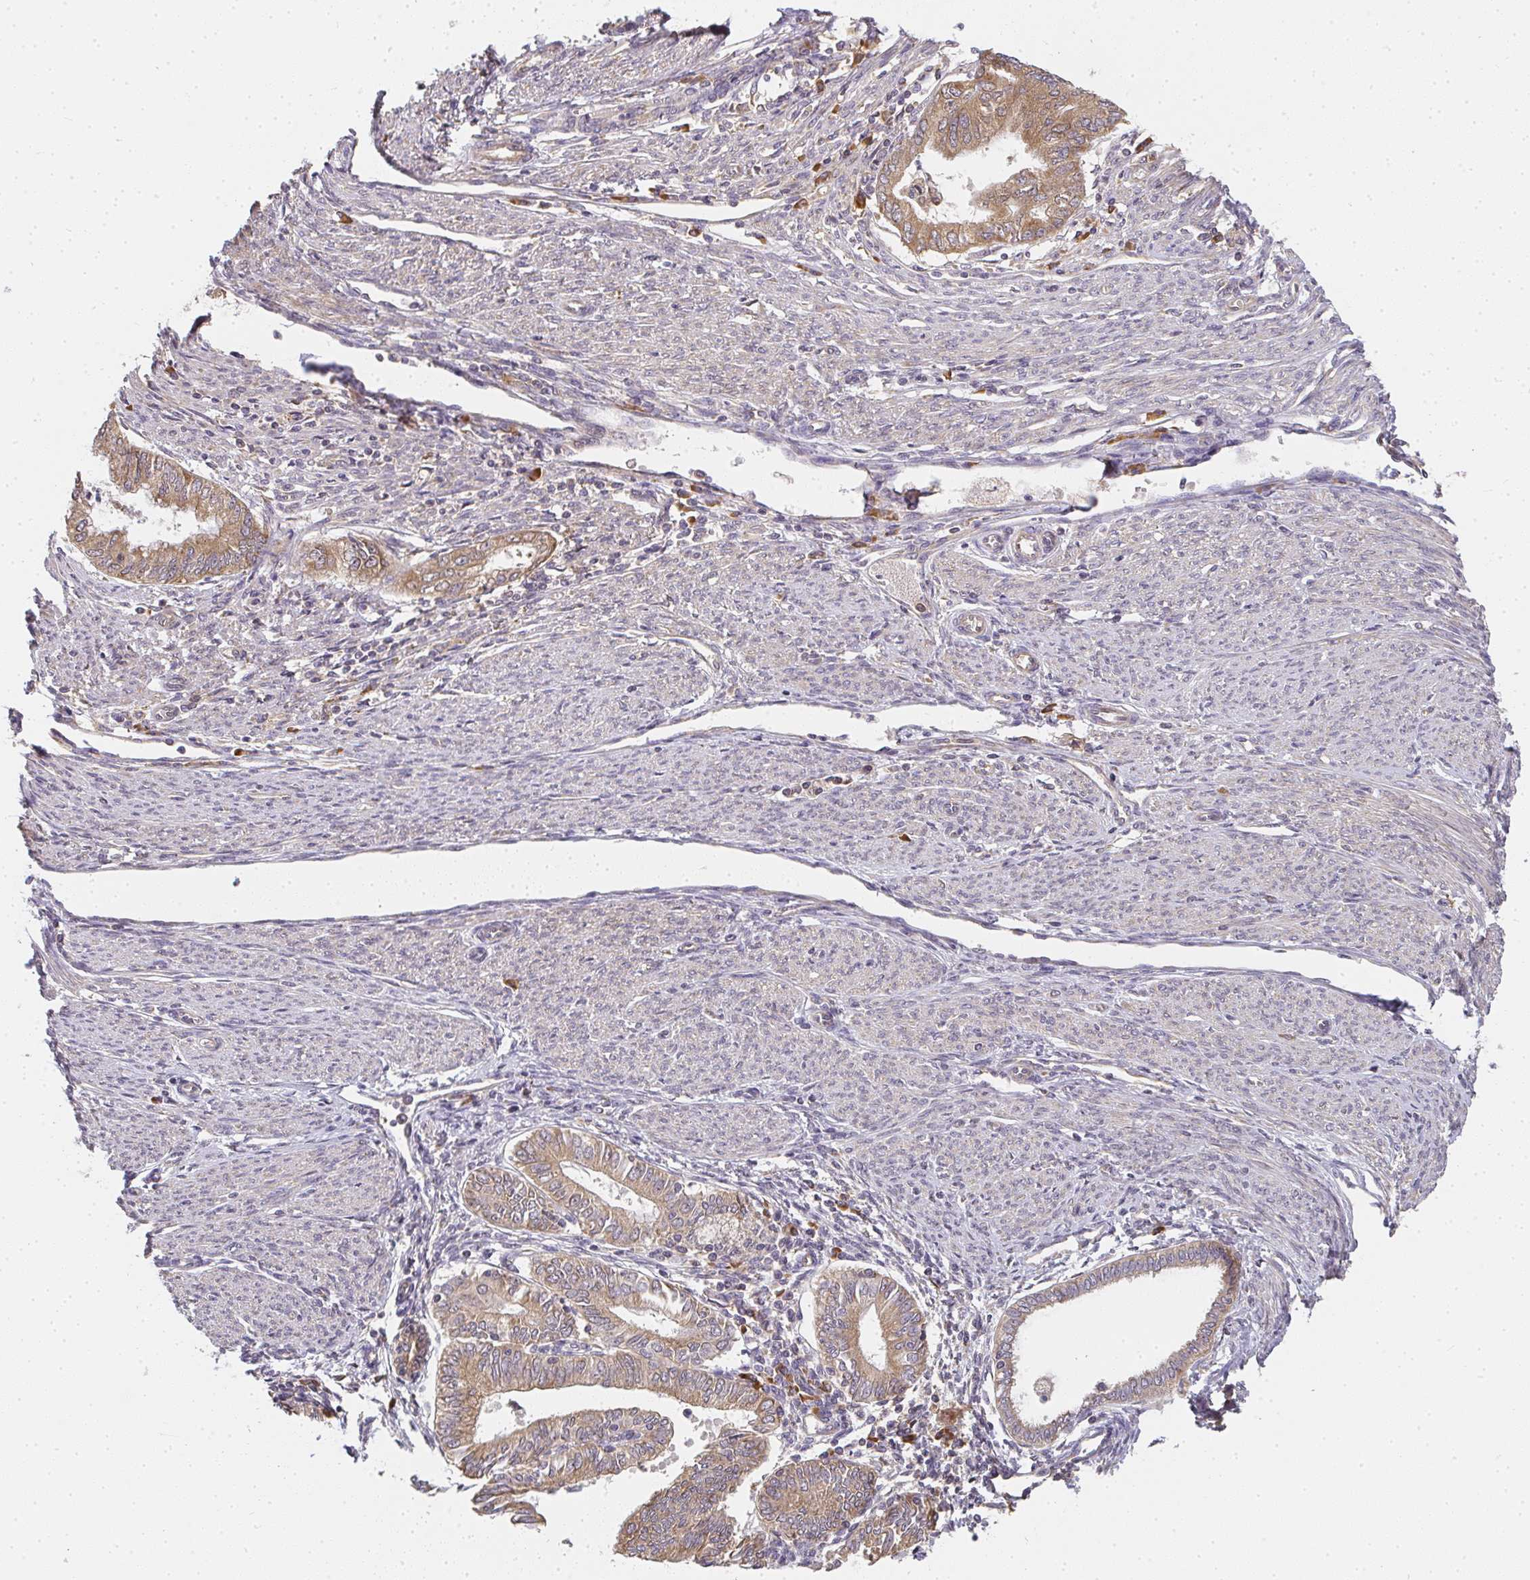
{"staining": {"intensity": "moderate", "quantity": ">75%", "location": "cytoplasmic/membranous"}, "tissue": "endometrial cancer", "cell_type": "Tumor cells", "image_type": "cancer", "snomed": [{"axis": "morphology", "description": "Adenocarcinoma, NOS"}, {"axis": "topography", "description": "Endometrium"}], "caption": "The photomicrograph displays a brown stain indicating the presence of a protein in the cytoplasmic/membranous of tumor cells in endometrial cancer.", "gene": "SLC35B3", "patient": {"sex": "female", "age": 79}}